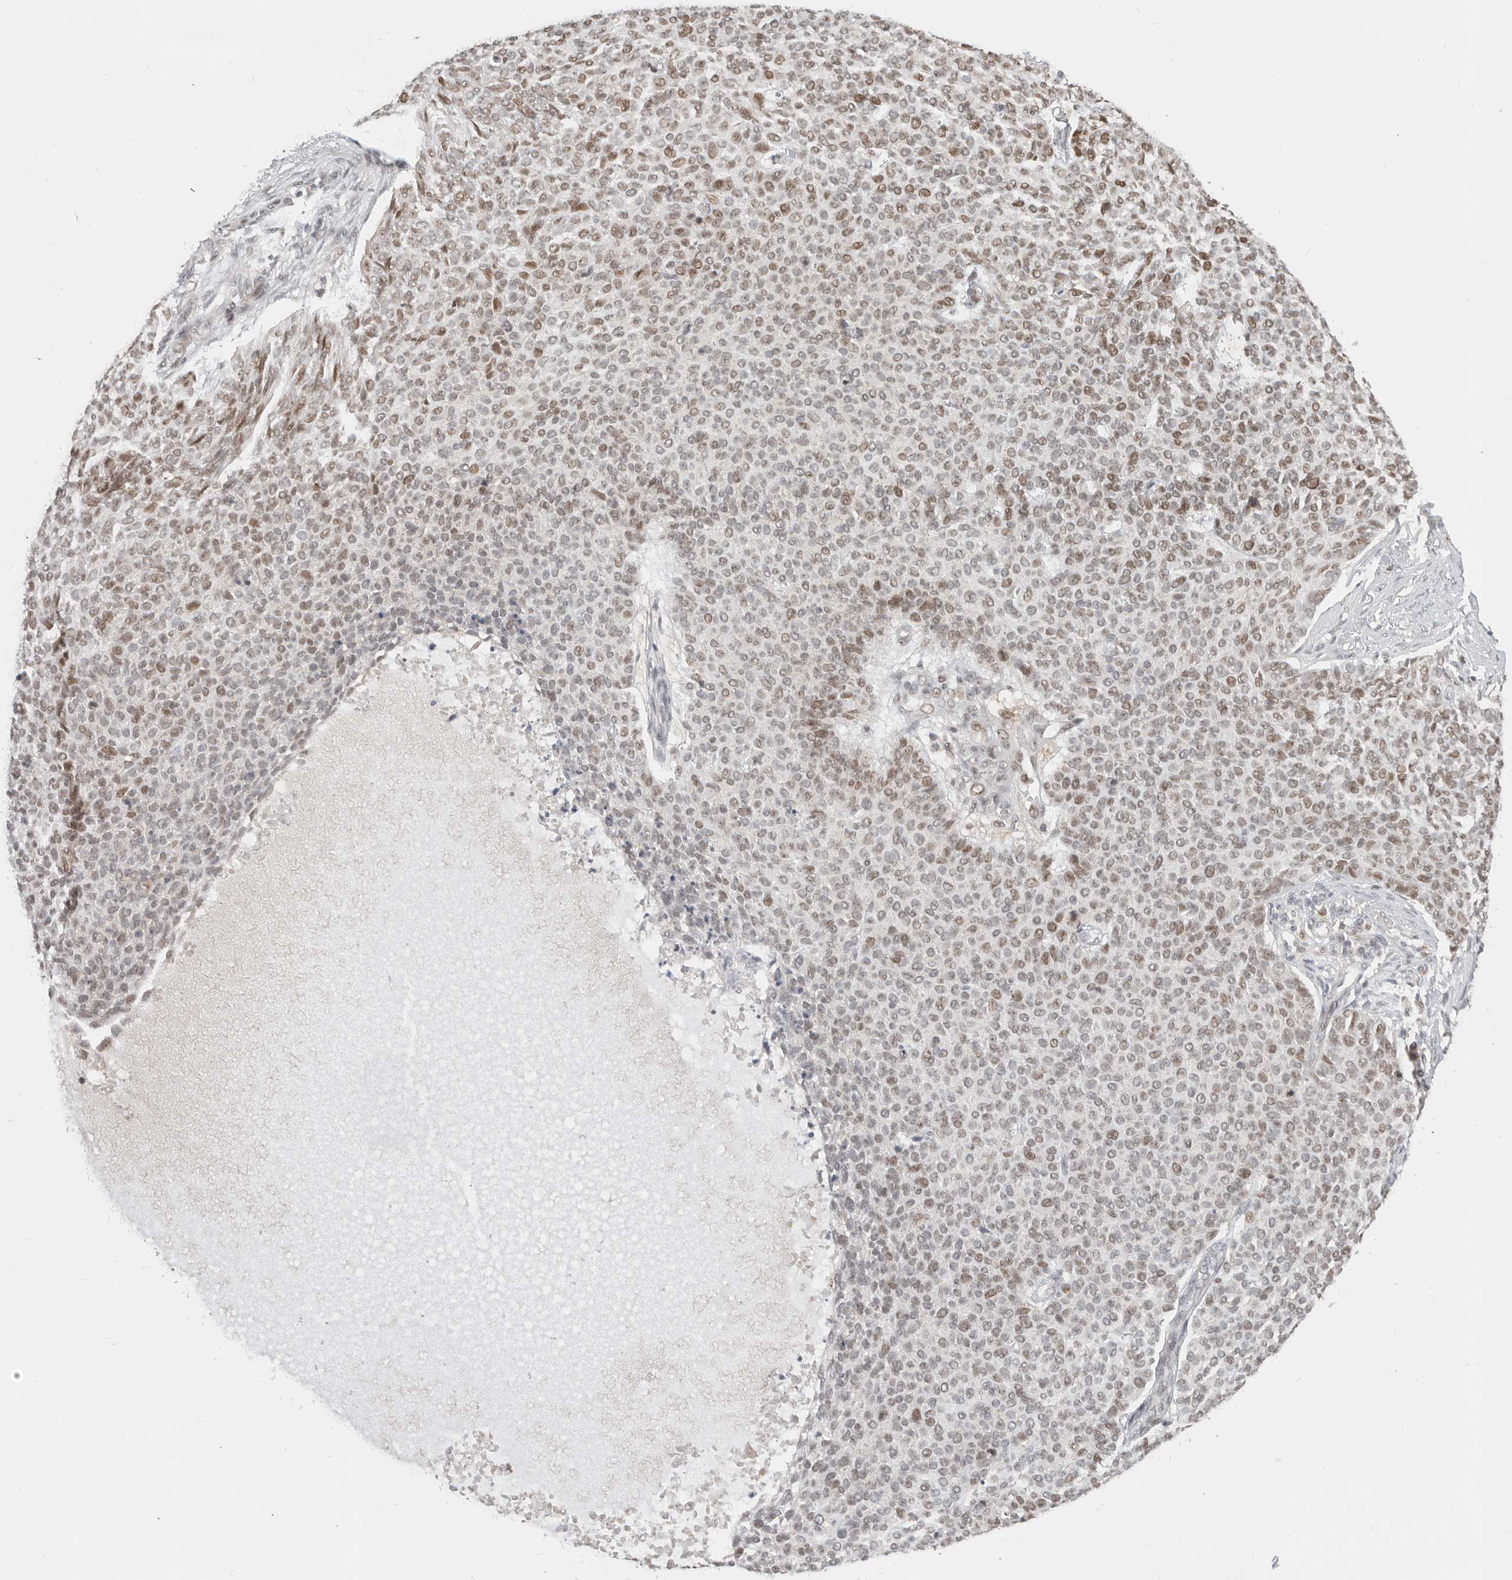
{"staining": {"intensity": "moderate", "quantity": "25%-75%", "location": "nuclear"}, "tissue": "skin cancer", "cell_type": "Tumor cells", "image_type": "cancer", "snomed": [{"axis": "morphology", "description": "Normal tissue, NOS"}, {"axis": "morphology", "description": "Basal cell carcinoma"}, {"axis": "topography", "description": "Skin"}], "caption": "Immunohistochemistry (IHC) image of neoplastic tissue: human skin cancer stained using IHC reveals medium levels of moderate protein expression localized specifically in the nuclear of tumor cells, appearing as a nuclear brown color.", "gene": "RFC2", "patient": {"sex": "male", "age": 50}}